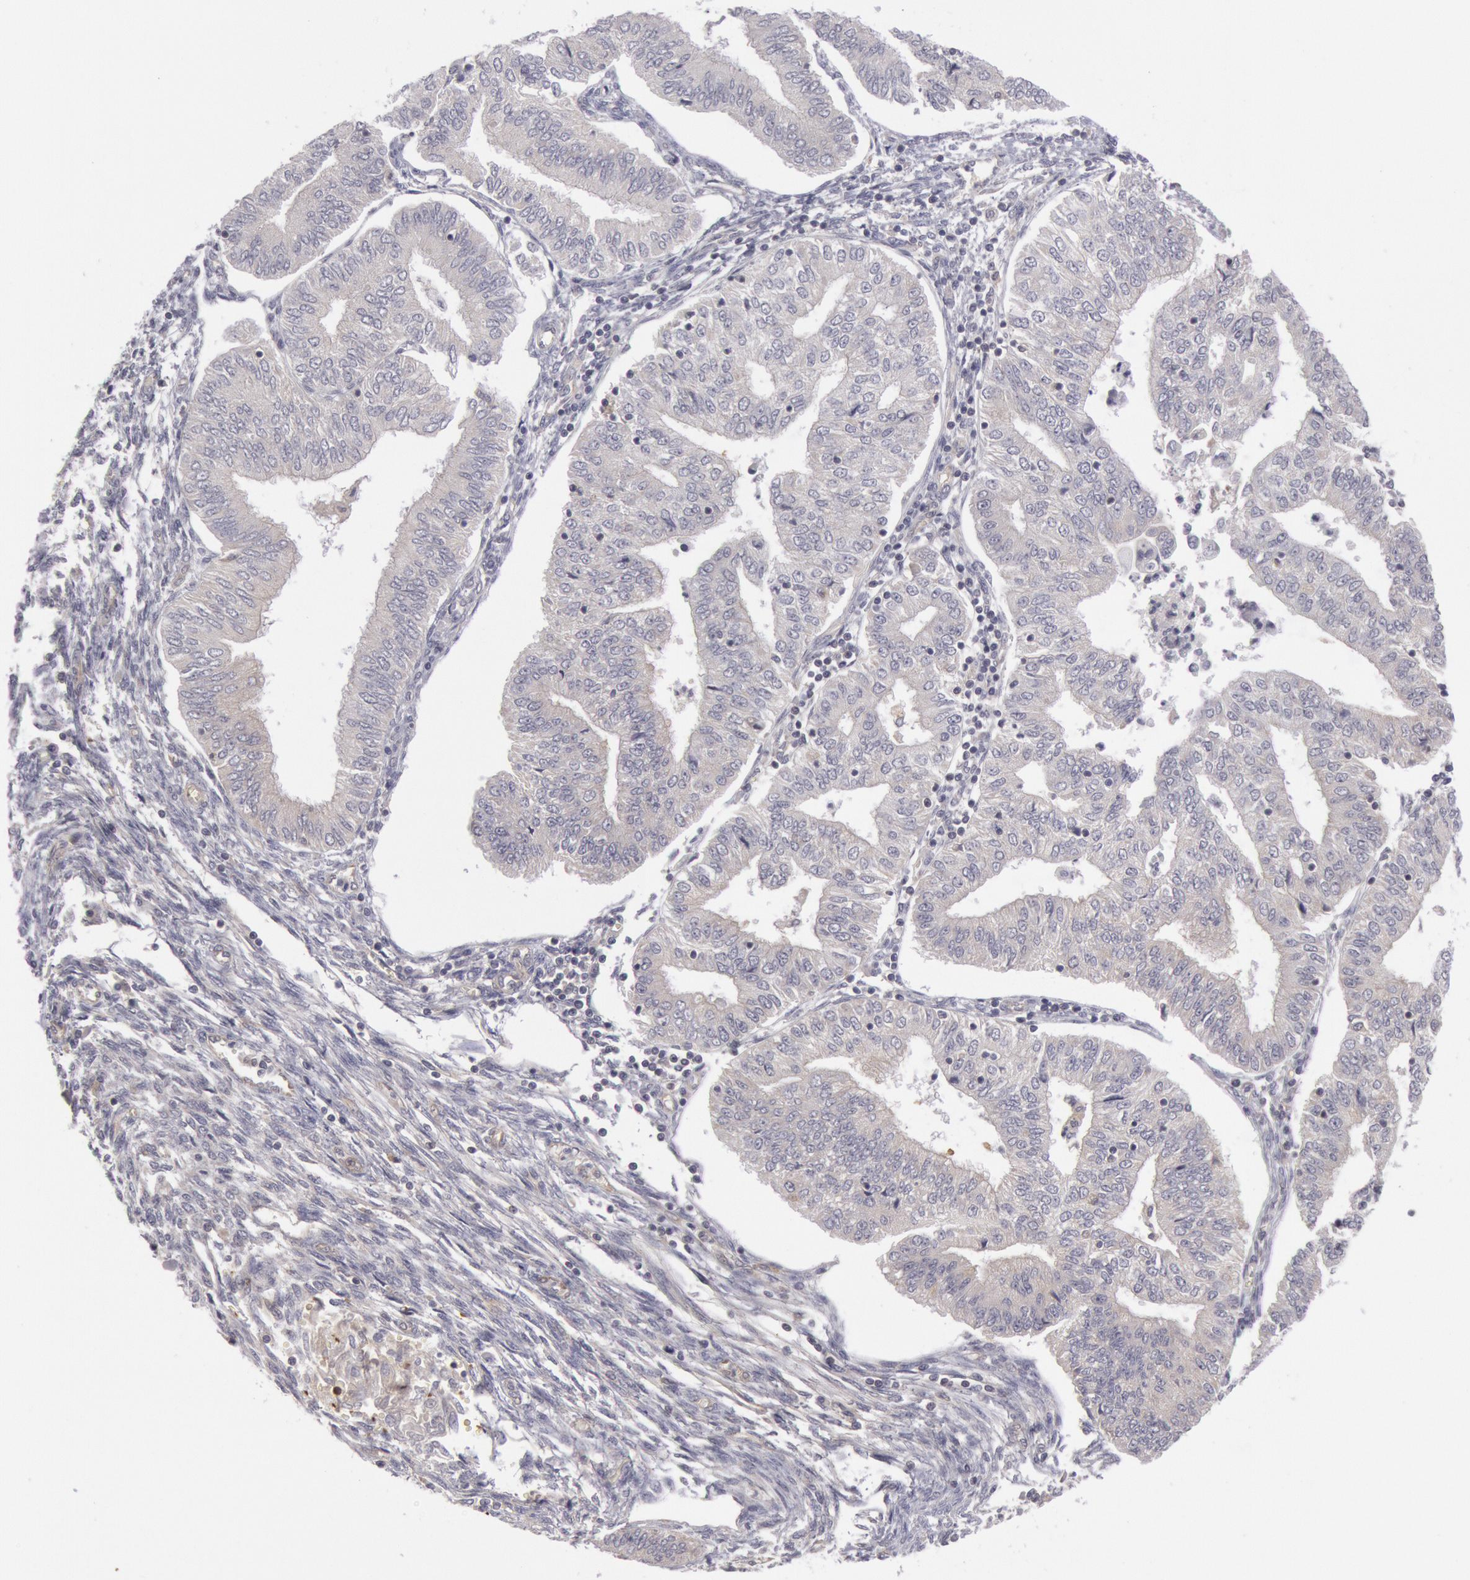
{"staining": {"intensity": "negative", "quantity": "none", "location": "none"}, "tissue": "endometrial cancer", "cell_type": "Tumor cells", "image_type": "cancer", "snomed": [{"axis": "morphology", "description": "Adenocarcinoma, NOS"}, {"axis": "topography", "description": "Endometrium"}], "caption": "Tumor cells show no significant expression in endometrial cancer.", "gene": "IKBKB", "patient": {"sex": "female", "age": 51}}